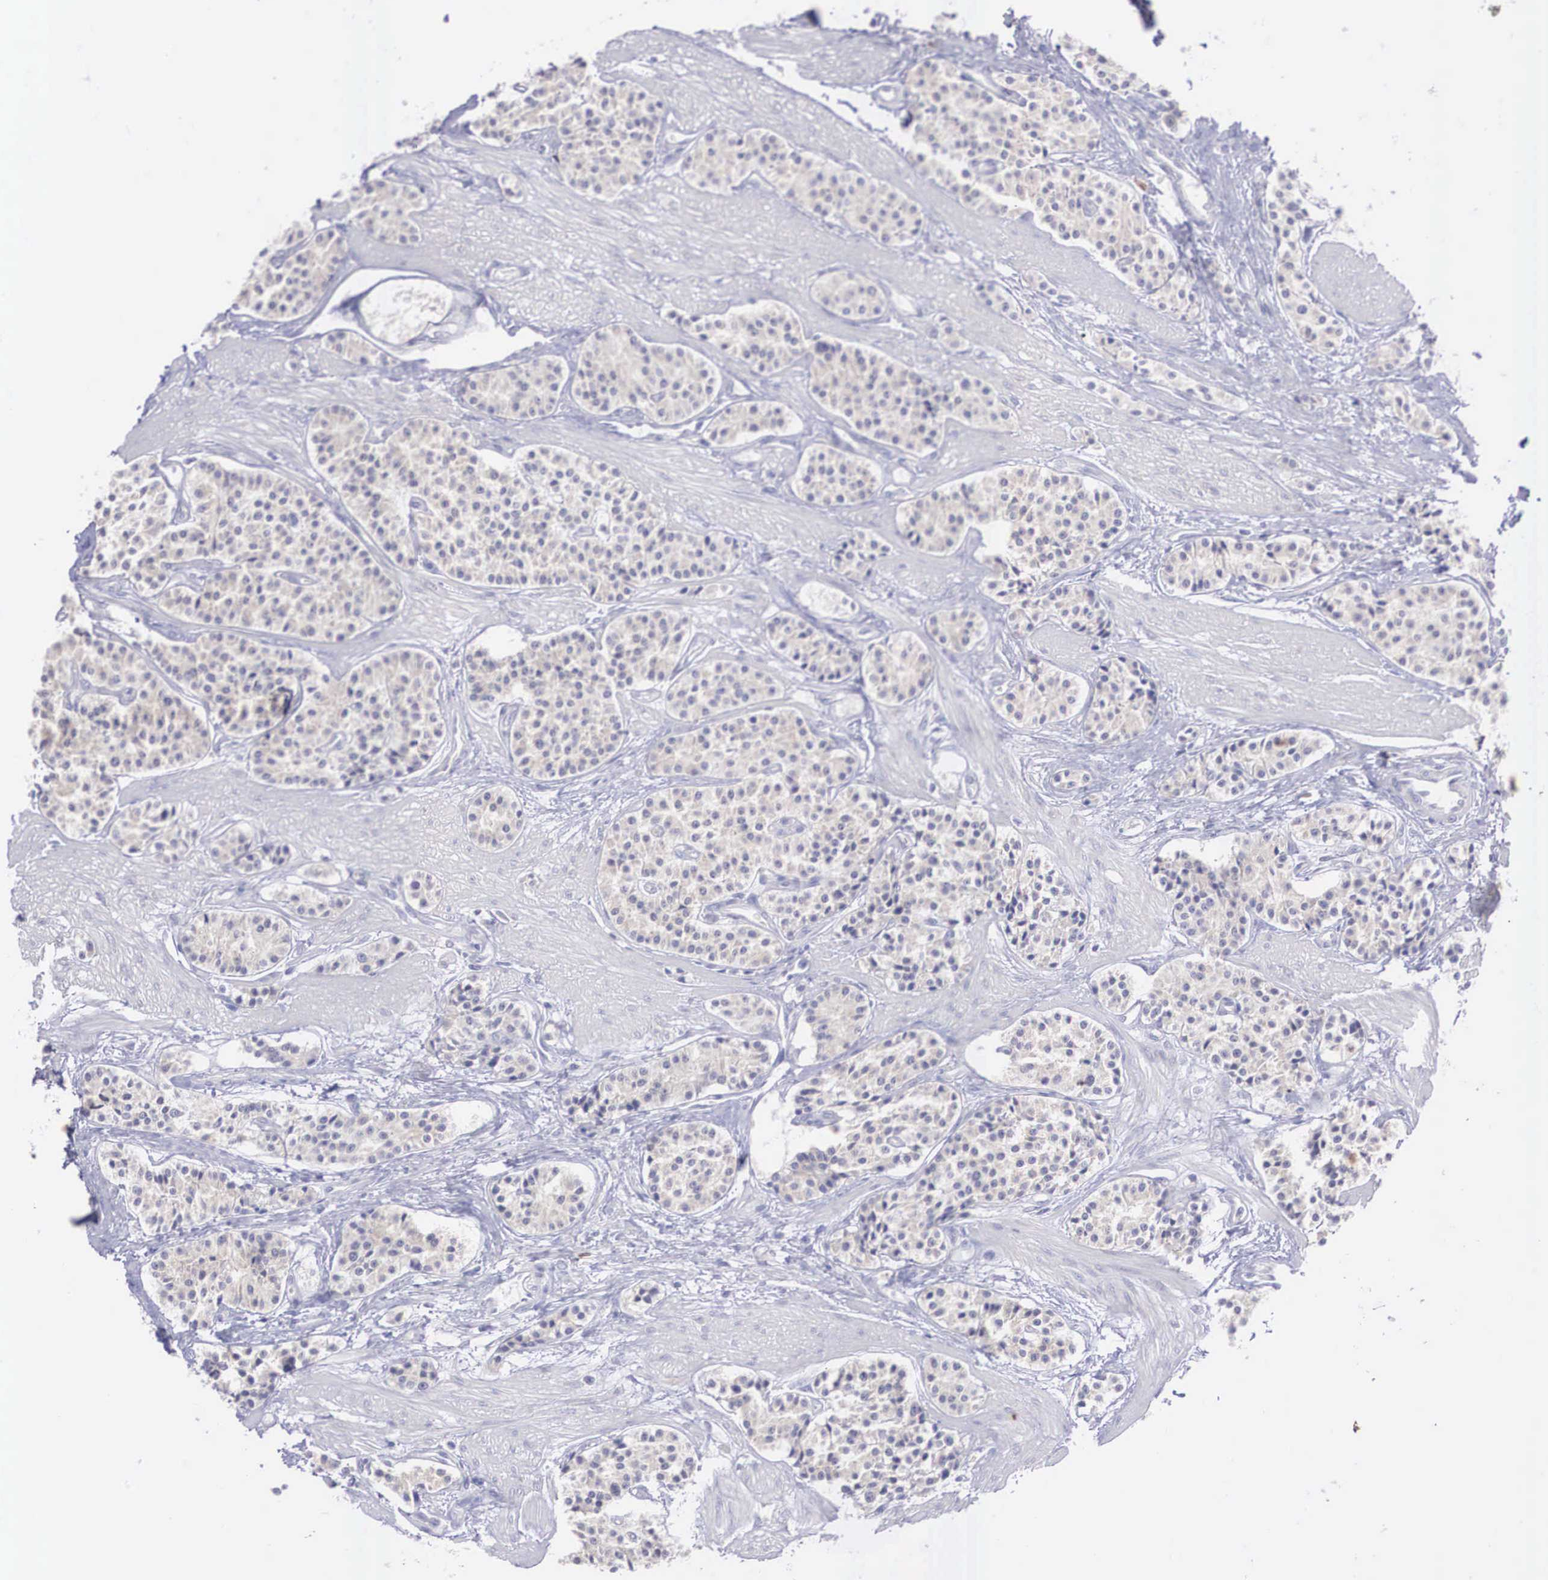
{"staining": {"intensity": "weak", "quantity": "25%-75%", "location": "cytoplasmic/membranous"}, "tissue": "carcinoid", "cell_type": "Tumor cells", "image_type": "cancer", "snomed": [{"axis": "morphology", "description": "Carcinoid, malignant, NOS"}, {"axis": "topography", "description": "Stomach"}], "caption": "Brown immunohistochemical staining in human carcinoid displays weak cytoplasmic/membranous expression in approximately 25%-75% of tumor cells.", "gene": "REPS2", "patient": {"sex": "female", "age": 76}}